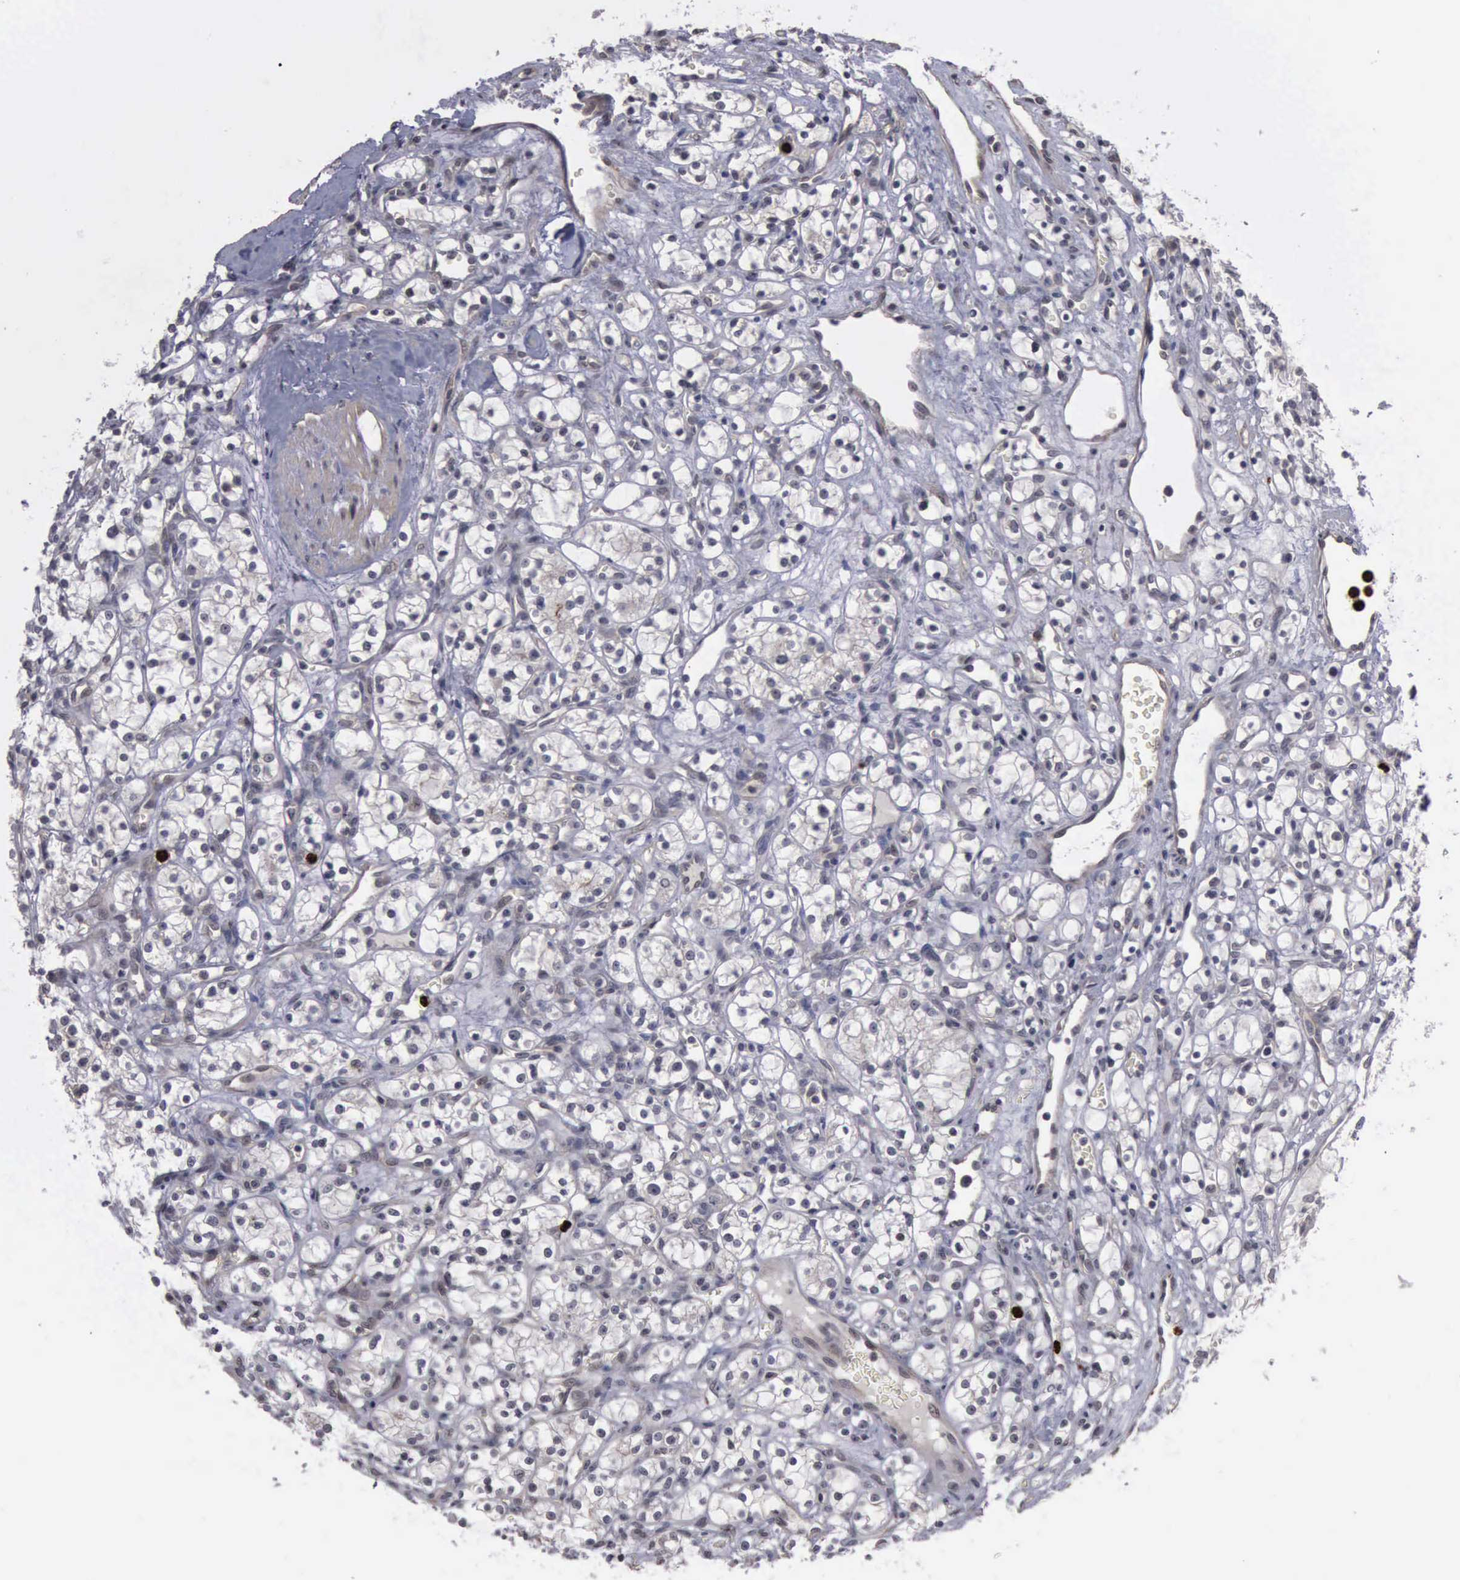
{"staining": {"intensity": "negative", "quantity": "none", "location": "none"}, "tissue": "renal cancer", "cell_type": "Tumor cells", "image_type": "cancer", "snomed": [{"axis": "morphology", "description": "Adenocarcinoma, NOS"}, {"axis": "topography", "description": "Kidney"}], "caption": "Human renal cancer stained for a protein using immunohistochemistry displays no positivity in tumor cells.", "gene": "MMP9", "patient": {"sex": "male", "age": 61}}